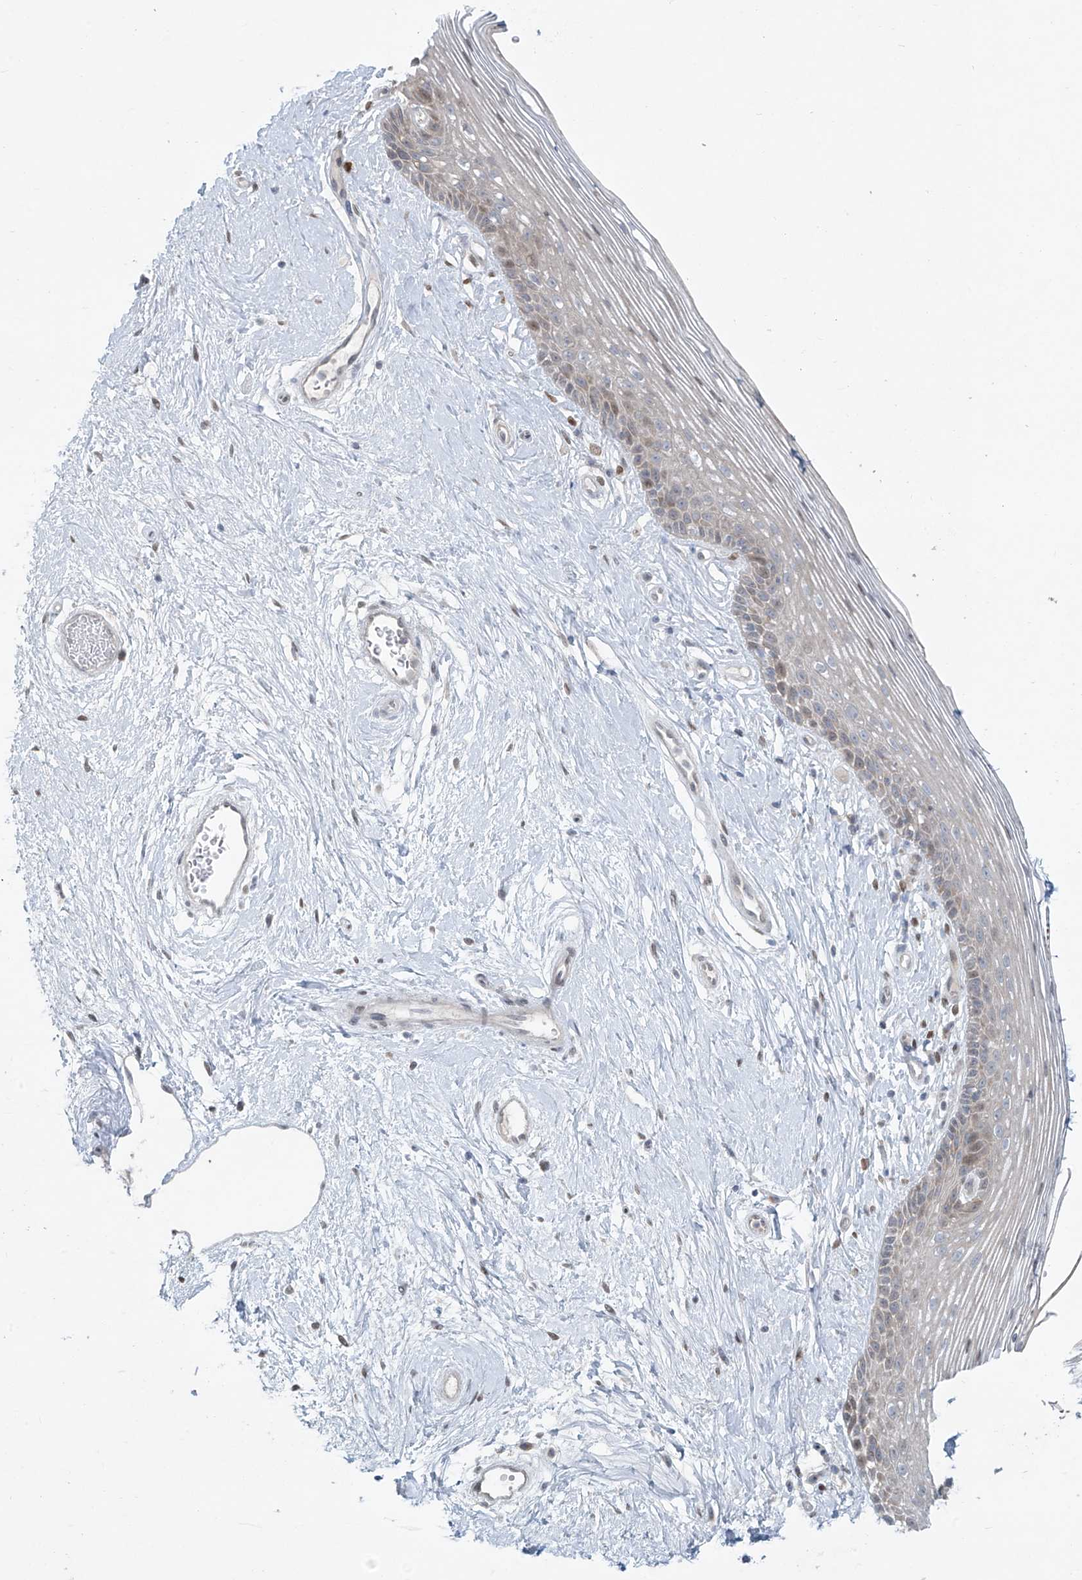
{"staining": {"intensity": "weak", "quantity": "<25%", "location": "nuclear"}, "tissue": "vagina", "cell_type": "Squamous epithelial cells", "image_type": "normal", "snomed": [{"axis": "morphology", "description": "Normal tissue, NOS"}, {"axis": "topography", "description": "Vagina"}], "caption": "Immunohistochemistry (IHC) photomicrograph of benign vagina: vagina stained with DAB (3,3'-diaminobenzidine) demonstrates no significant protein expression in squamous epithelial cells.", "gene": "PPAT", "patient": {"sex": "female", "age": 46}}